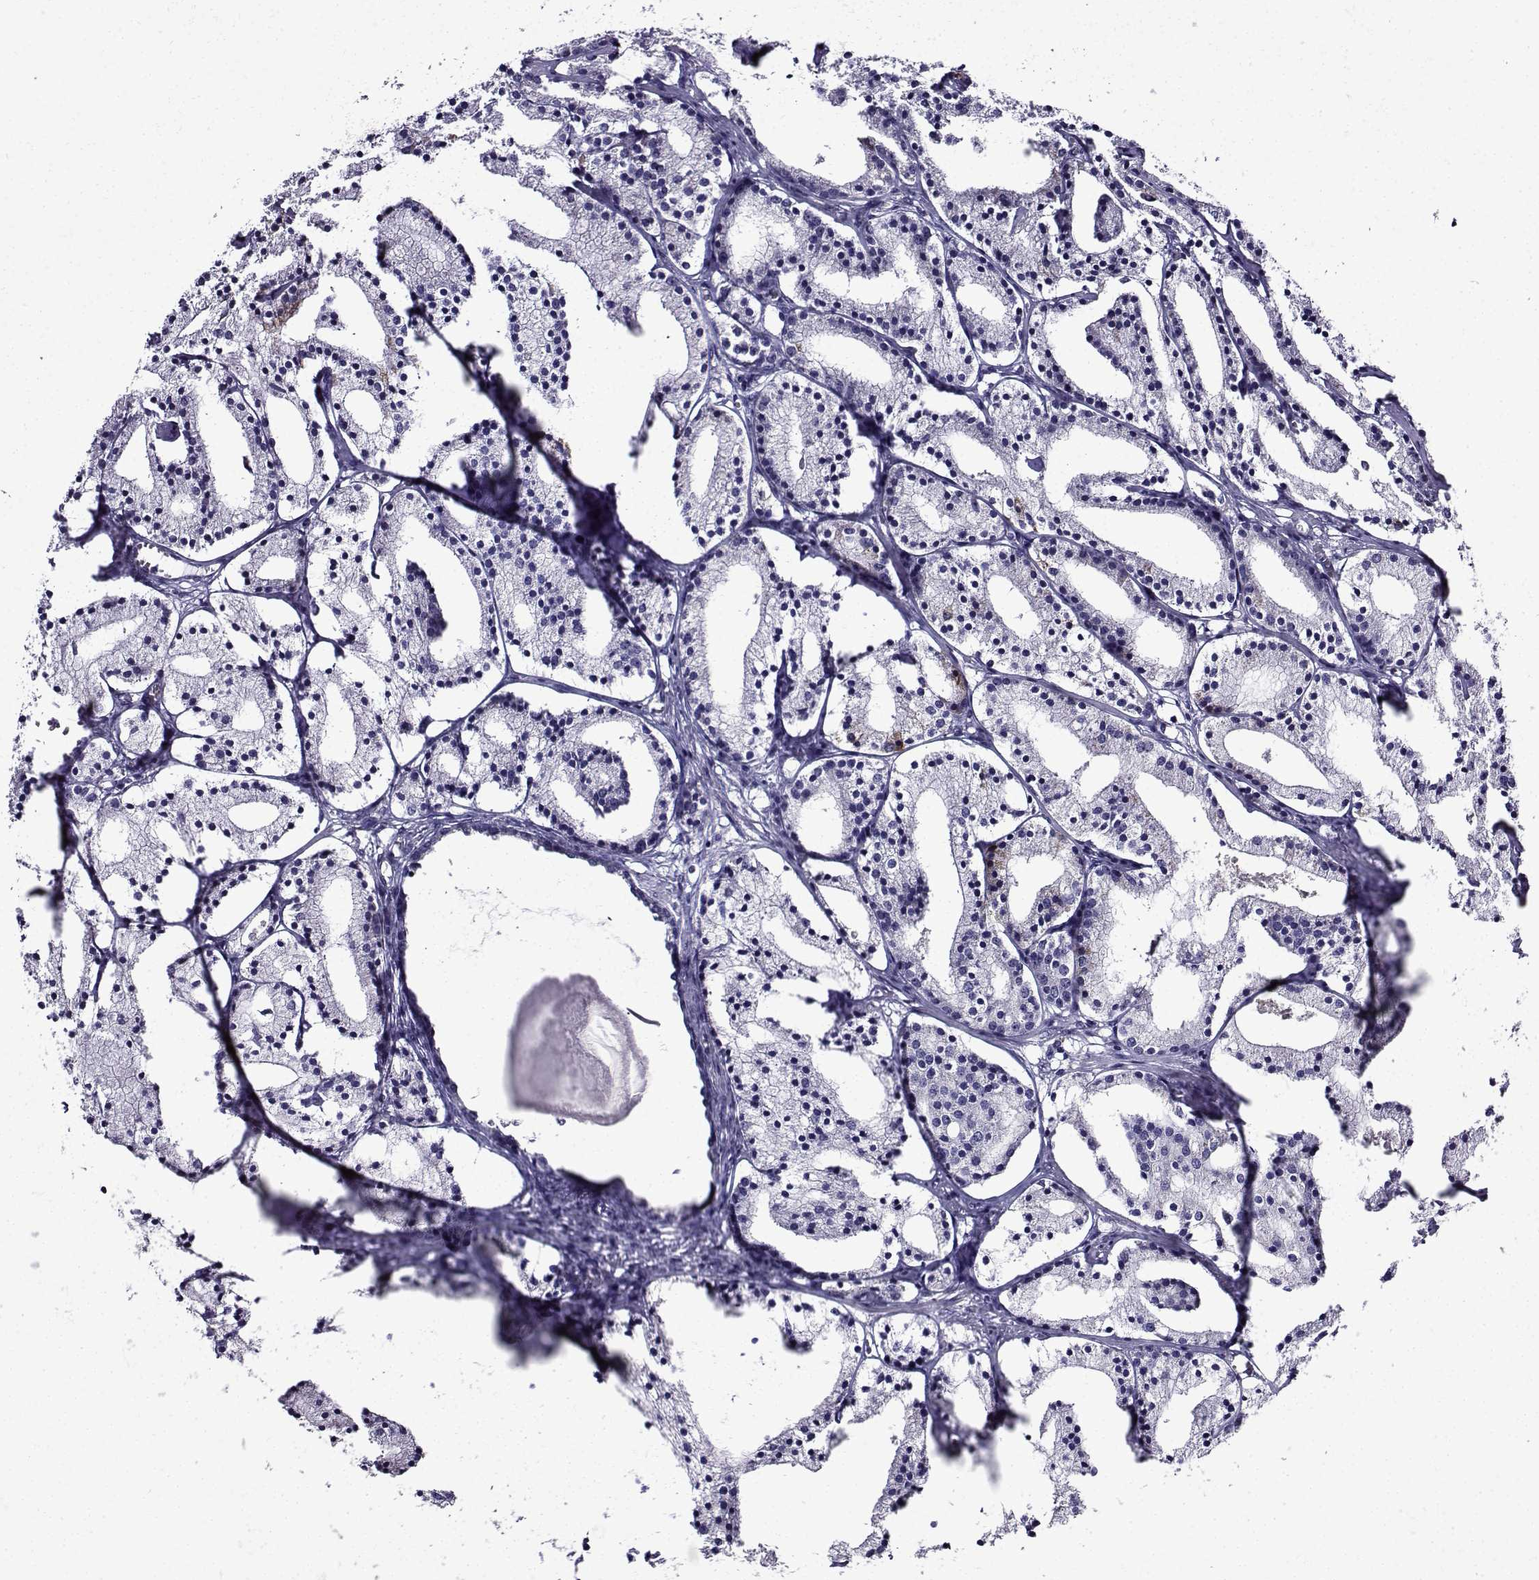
{"staining": {"intensity": "negative", "quantity": "none", "location": "none"}, "tissue": "prostate cancer", "cell_type": "Tumor cells", "image_type": "cancer", "snomed": [{"axis": "morphology", "description": "Adenocarcinoma, NOS"}, {"axis": "topography", "description": "Prostate"}], "caption": "A micrograph of prostate cancer (adenocarcinoma) stained for a protein reveals no brown staining in tumor cells.", "gene": "TMEM266", "patient": {"sex": "male", "age": 69}}